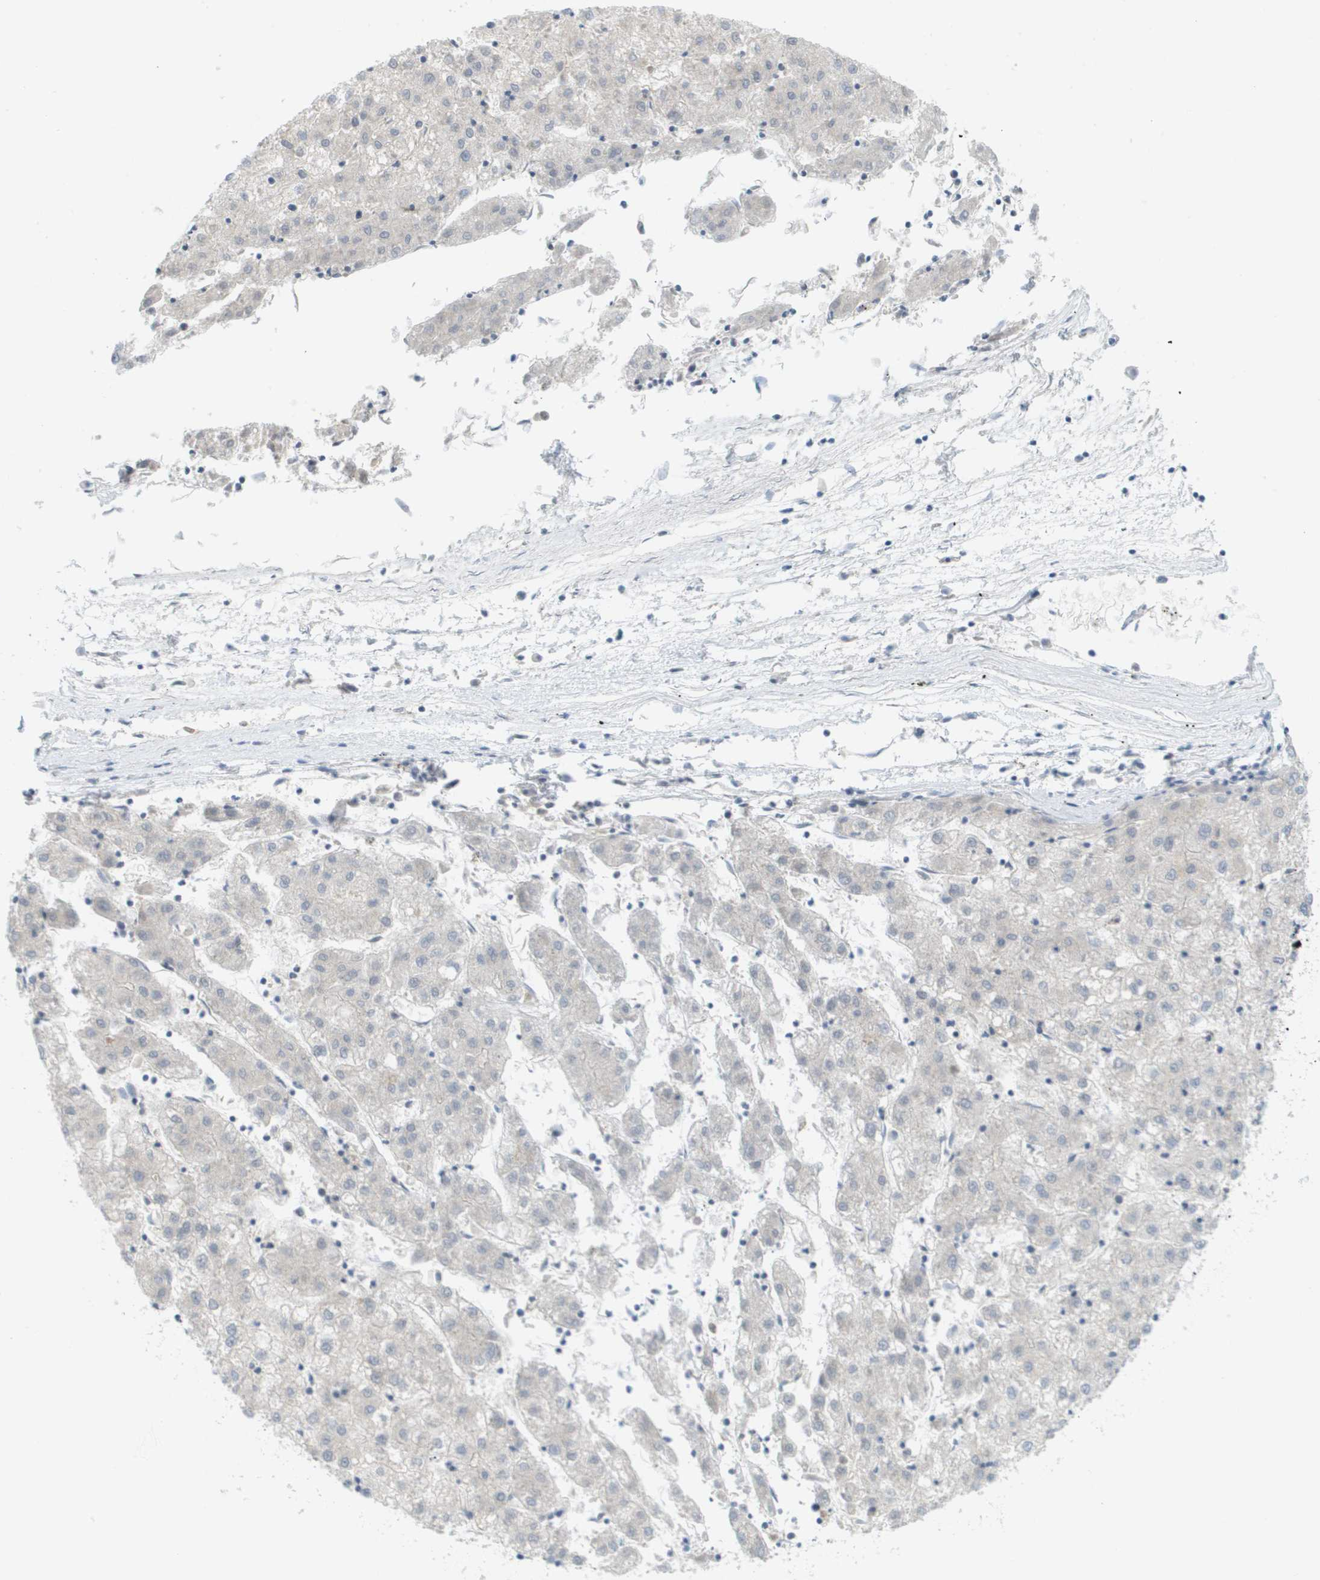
{"staining": {"intensity": "negative", "quantity": "none", "location": "none"}, "tissue": "liver cancer", "cell_type": "Tumor cells", "image_type": "cancer", "snomed": [{"axis": "morphology", "description": "Carcinoma, Hepatocellular, NOS"}, {"axis": "topography", "description": "Liver"}], "caption": "Micrograph shows no significant protein expression in tumor cells of hepatocellular carcinoma (liver). (DAB (3,3'-diaminobenzidine) immunohistochemistry, high magnification).", "gene": "PROC", "patient": {"sex": "male", "age": 72}}